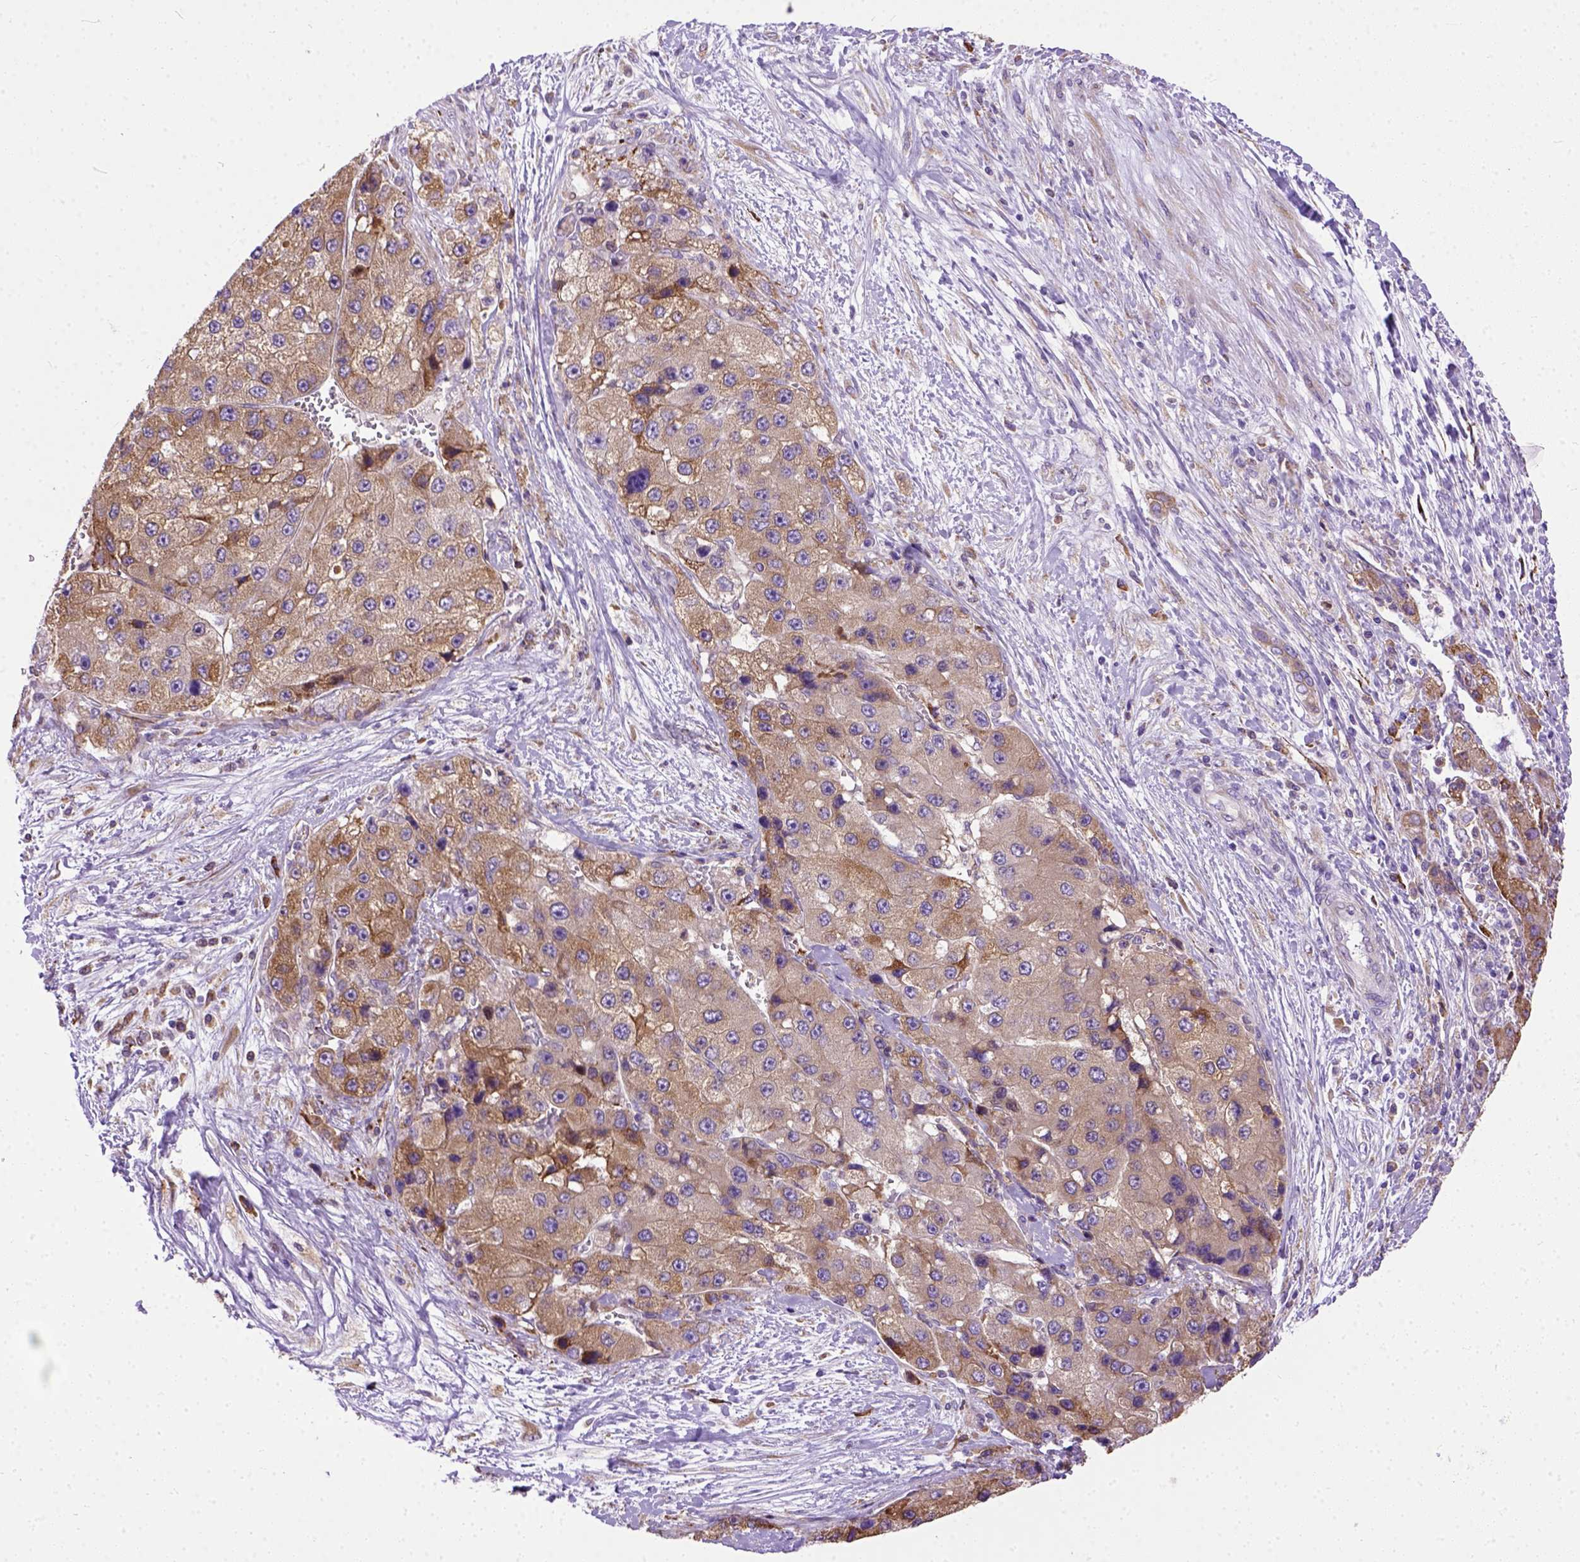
{"staining": {"intensity": "moderate", "quantity": ">75%", "location": "cytoplasmic/membranous"}, "tissue": "liver cancer", "cell_type": "Tumor cells", "image_type": "cancer", "snomed": [{"axis": "morphology", "description": "Carcinoma, Hepatocellular, NOS"}, {"axis": "topography", "description": "Liver"}], "caption": "Protein expression analysis of liver cancer demonstrates moderate cytoplasmic/membranous staining in about >75% of tumor cells. (brown staining indicates protein expression, while blue staining denotes nuclei).", "gene": "PLK4", "patient": {"sex": "female", "age": 73}}